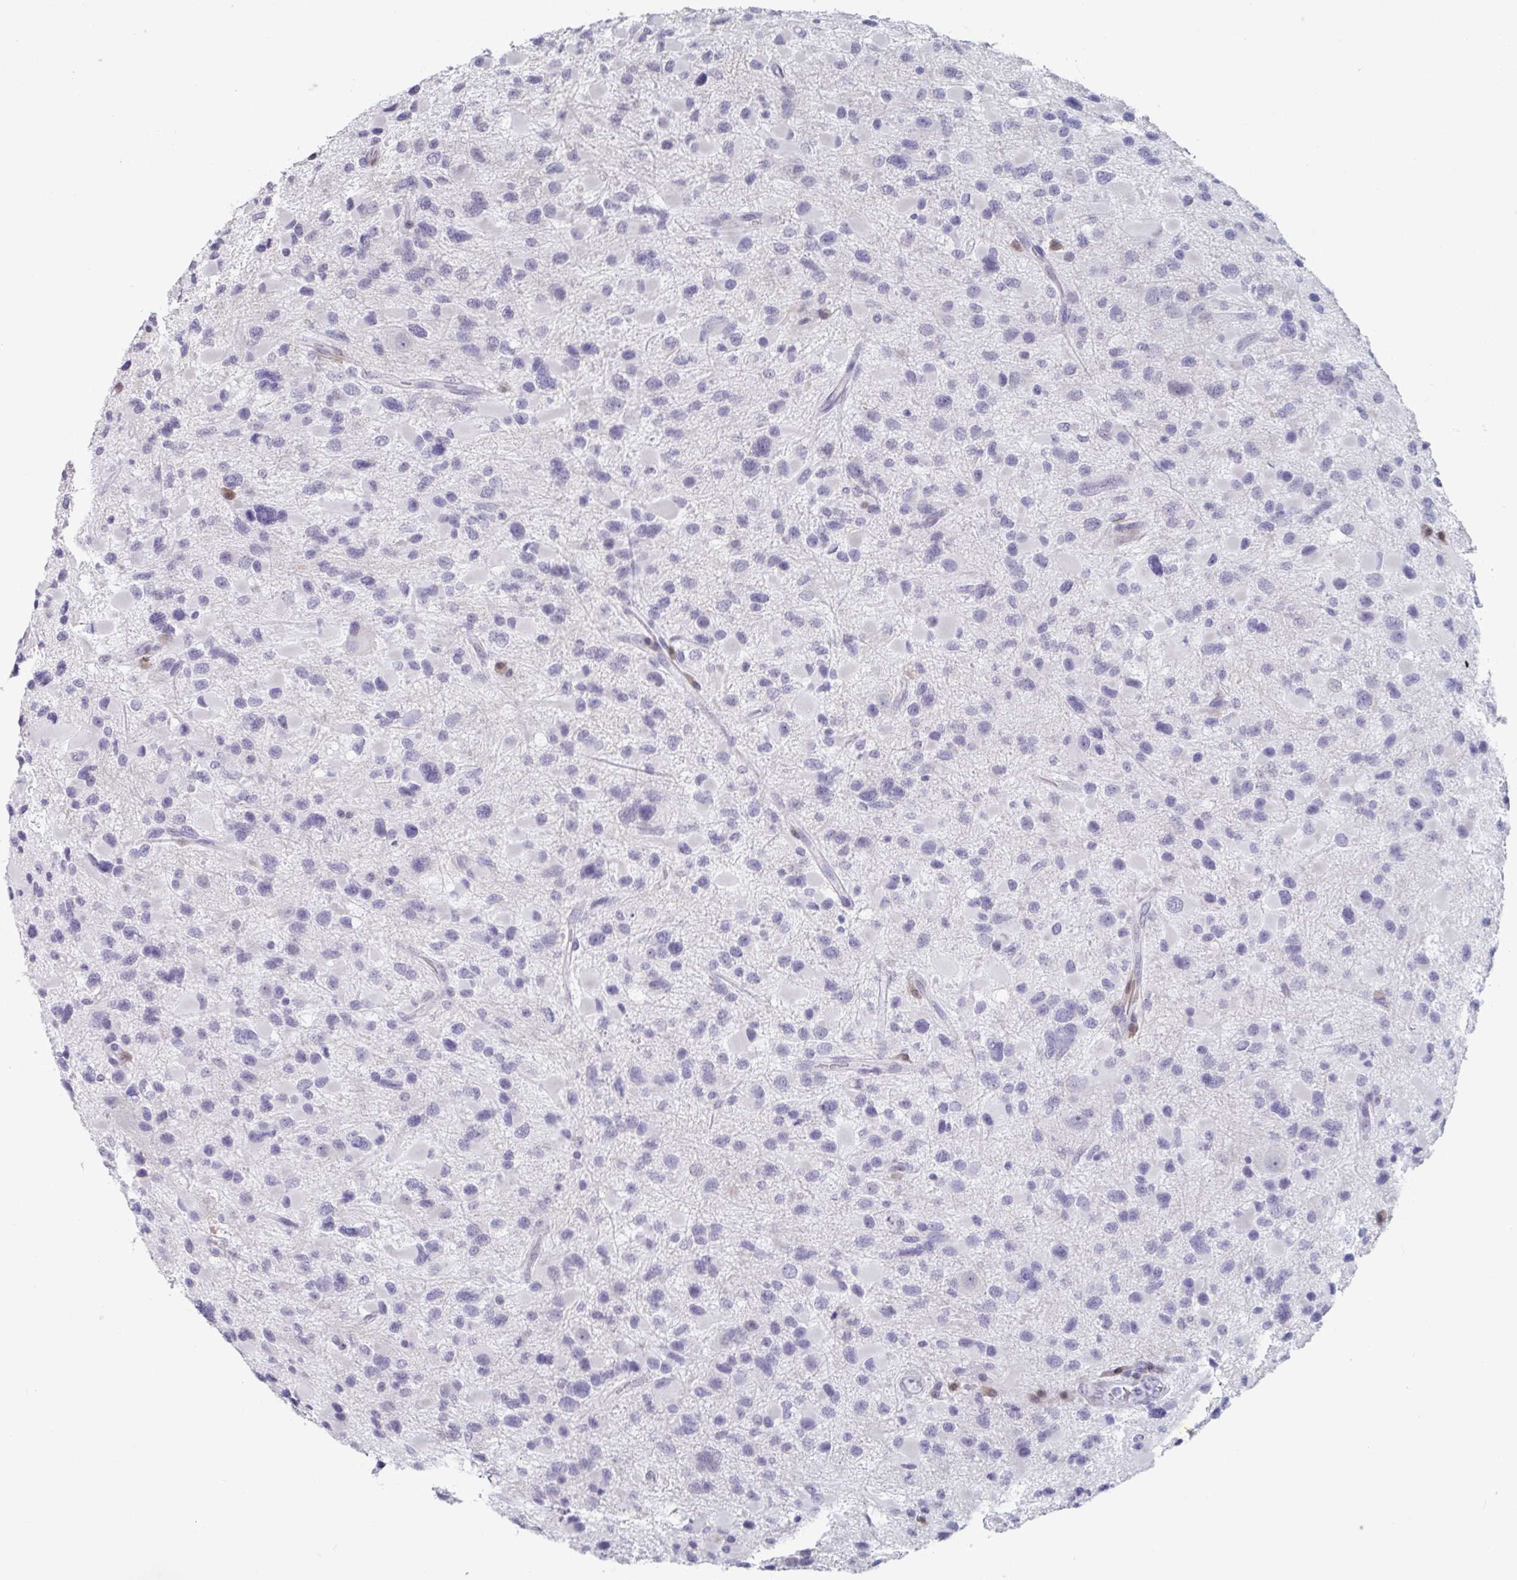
{"staining": {"intensity": "negative", "quantity": "none", "location": "none"}, "tissue": "glioma", "cell_type": "Tumor cells", "image_type": "cancer", "snomed": [{"axis": "morphology", "description": "Glioma, malignant, Low grade"}, {"axis": "topography", "description": "Brain"}], "caption": "Tumor cells are negative for brown protein staining in glioma.", "gene": "FOXA1", "patient": {"sex": "female", "age": 32}}